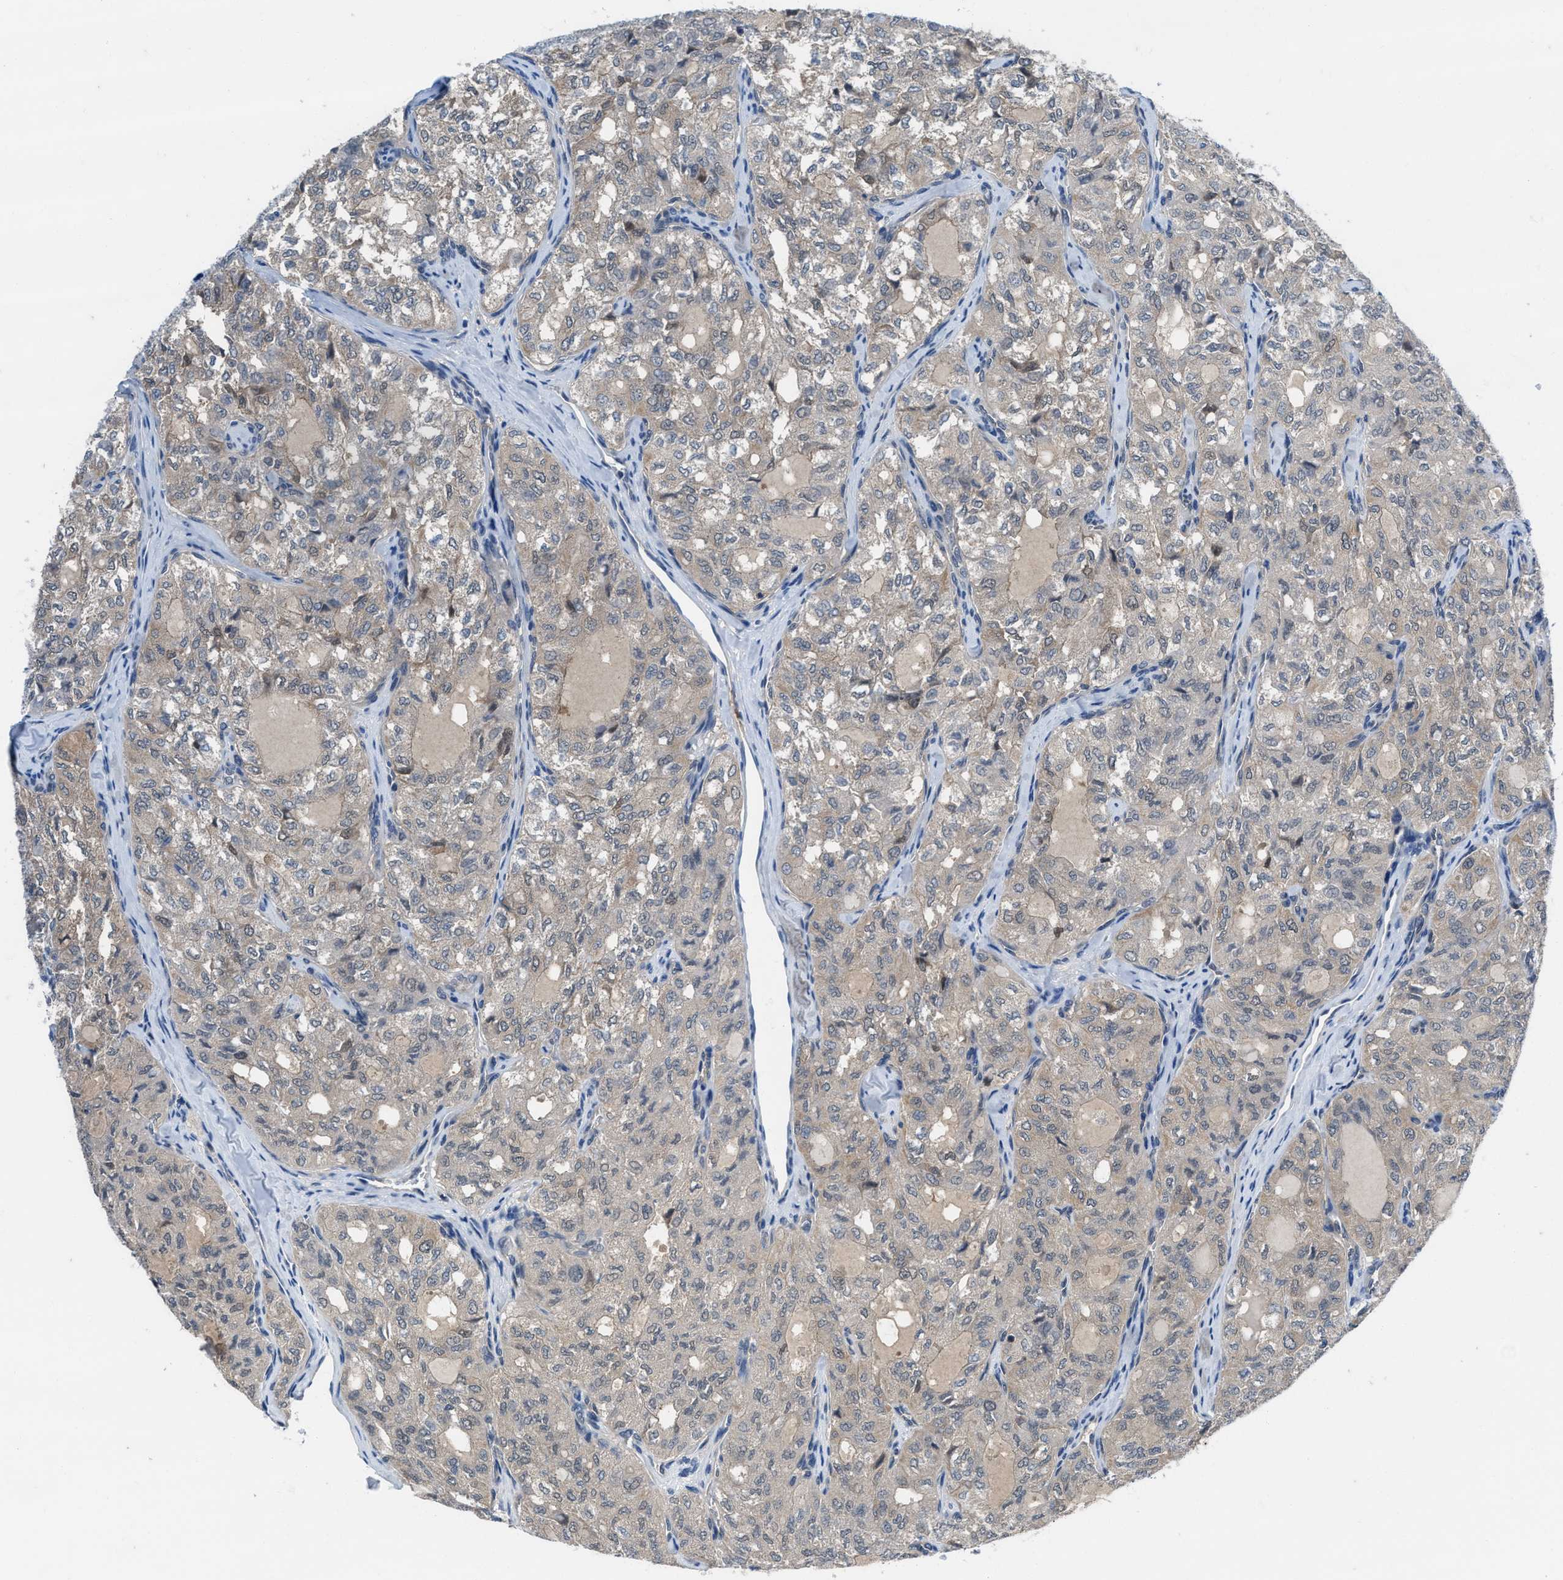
{"staining": {"intensity": "weak", "quantity": "25%-75%", "location": "cytoplasmic/membranous"}, "tissue": "thyroid cancer", "cell_type": "Tumor cells", "image_type": "cancer", "snomed": [{"axis": "morphology", "description": "Follicular adenoma carcinoma, NOS"}, {"axis": "topography", "description": "Thyroid gland"}], "caption": "DAB immunohistochemical staining of thyroid follicular adenoma carcinoma reveals weak cytoplasmic/membranous protein expression in approximately 25%-75% of tumor cells. The protein is stained brown, and the nuclei are stained in blue (DAB IHC with brightfield microscopy, high magnification).", "gene": "NUDT5", "patient": {"sex": "male", "age": 75}}